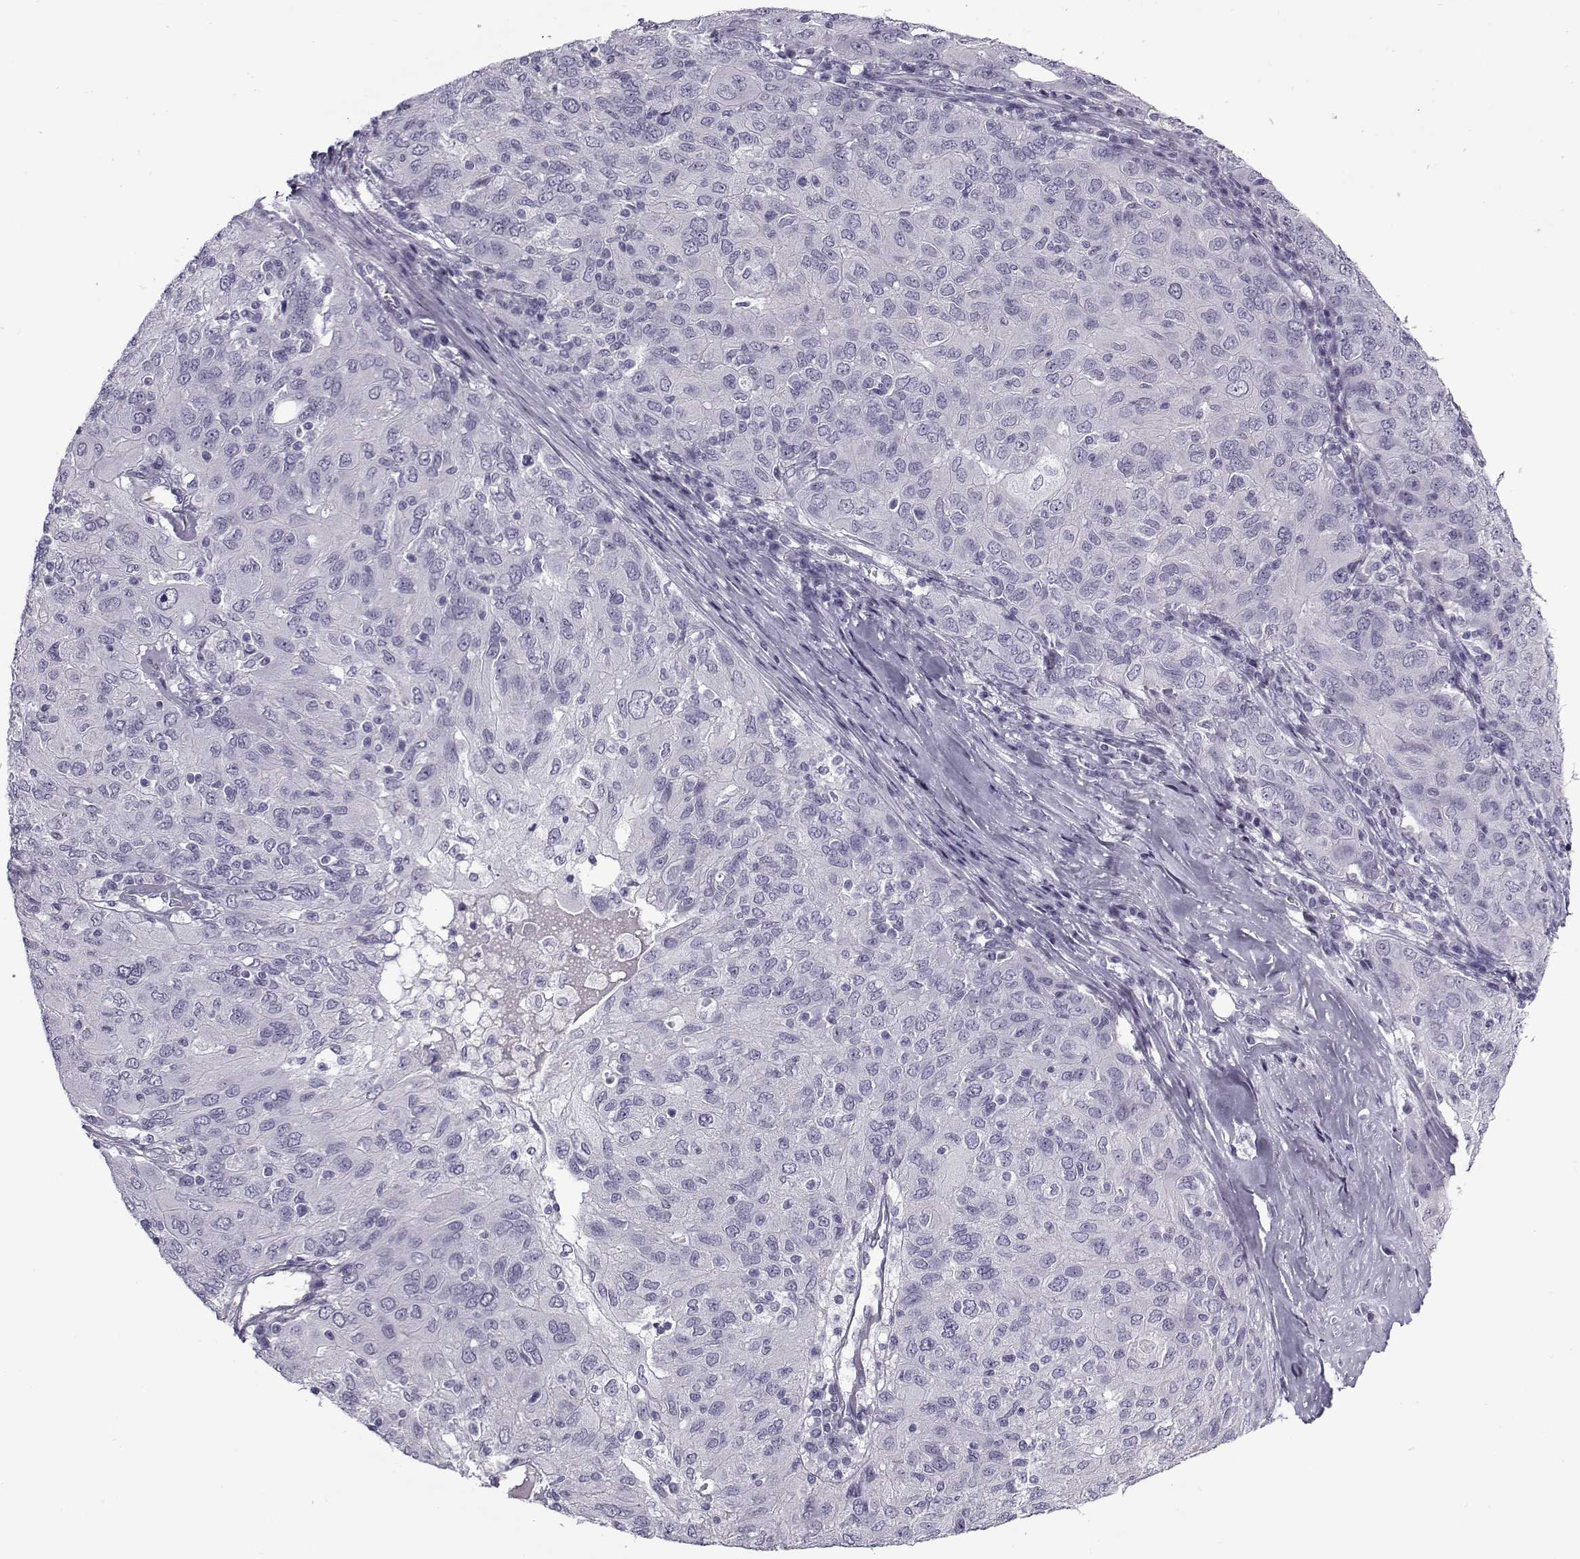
{"staining": {"intensity": "negative", "quantity": "none", "location": "none"}, "tissue": "ovarian cancer", "cell_type": "Tumor cells", "image_type": "cancer", "snomed": [{"axis": "morphology", "description": "Carcinoma, endometroid"}, {"axis": "topography", "description": "Ovary"}], "caption": "Micrograph shows no significant protein staining in tumor cells of endometroid carcinoma (ovarian).", "gene": "SNCA", "patient": {"sex": "female", "age": 50}}